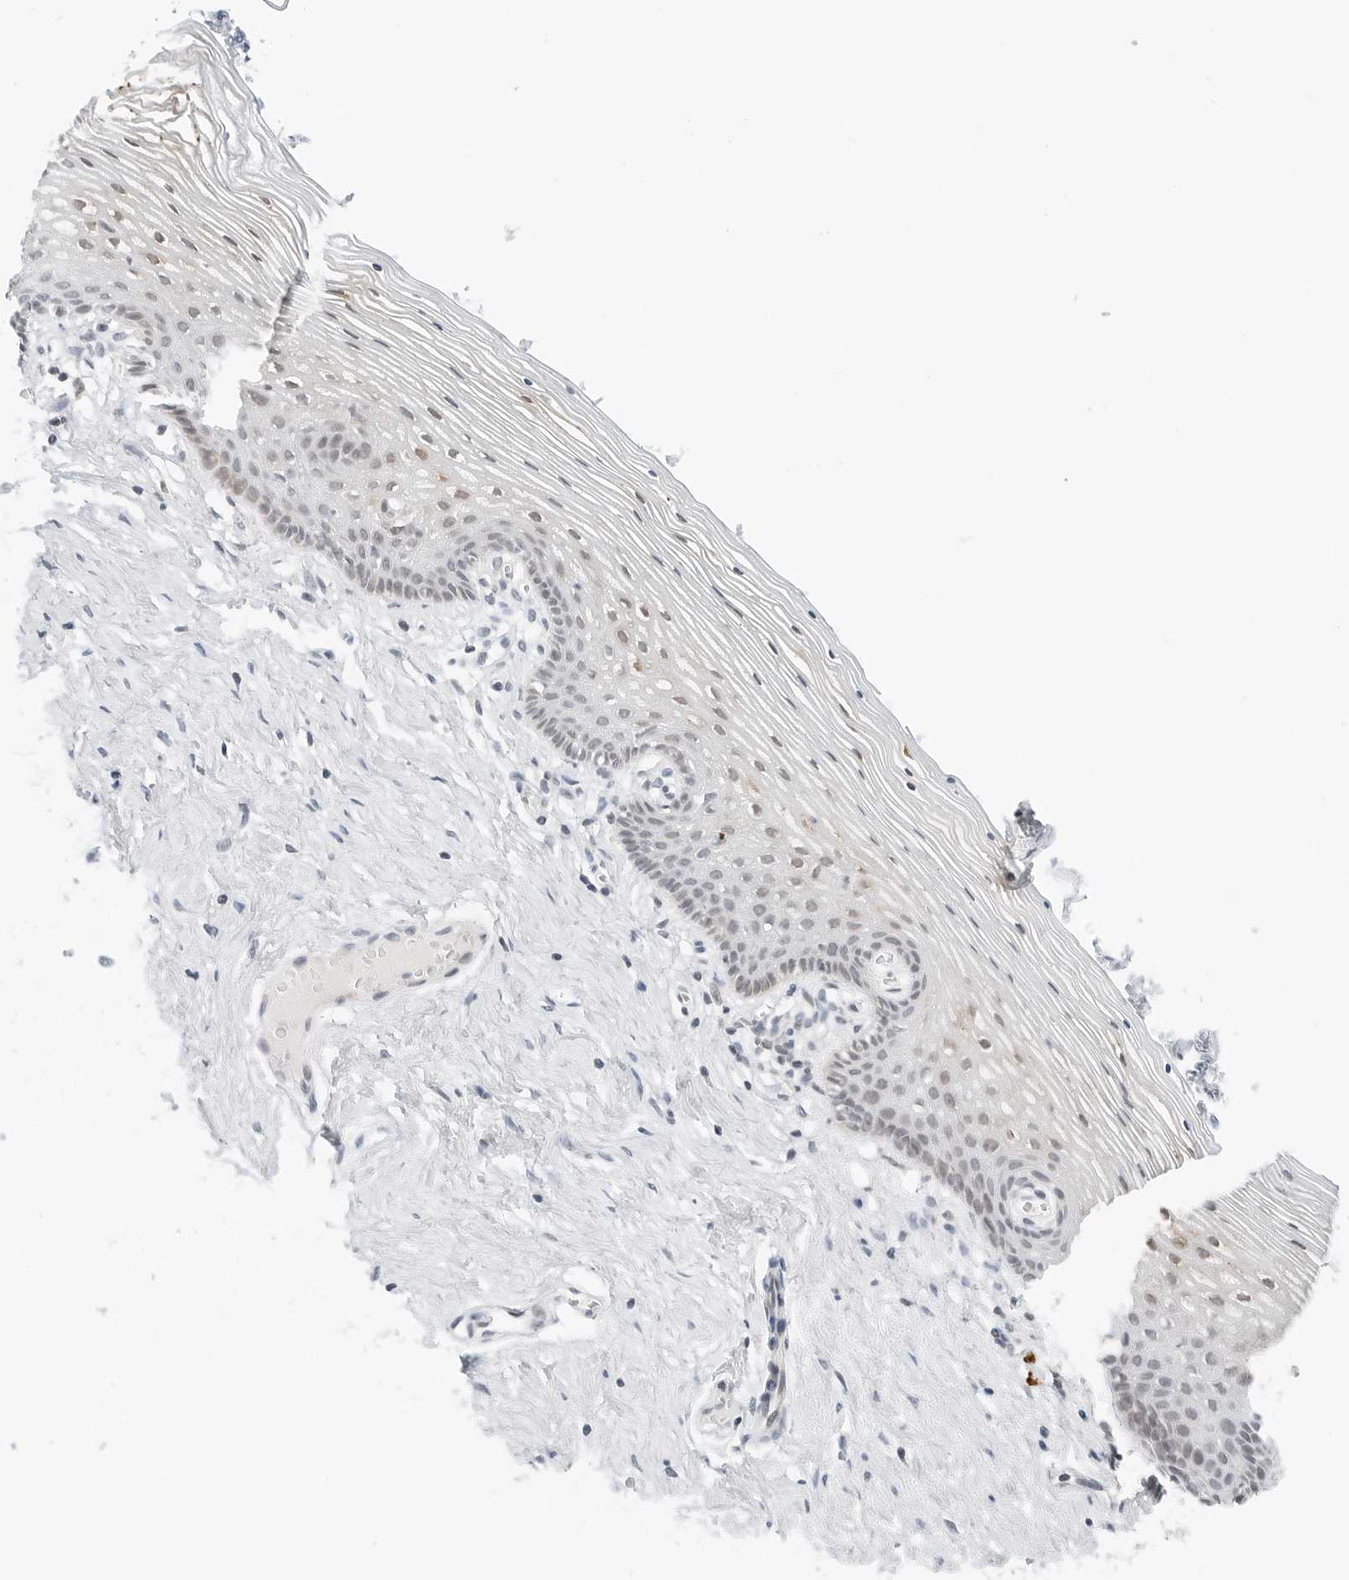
{"staining": {"intensity": "weak", "quantity": "<25%", "location": "nuclear"}, "tissue": "vagina", "cell_type": "Squamous epithelial cells", "image_type": "normal", "snomed": [{"axis": "morphology", "description": "Normal tissue, NOS"}, {"axis": "topography", "description": "Vagina"}], "caption": "Image shows no significant protein expression in squamous epithelial cells of unremarkable vagina.", "gene": "PARP10", "patient": {"sex": "female", "age": 32}}